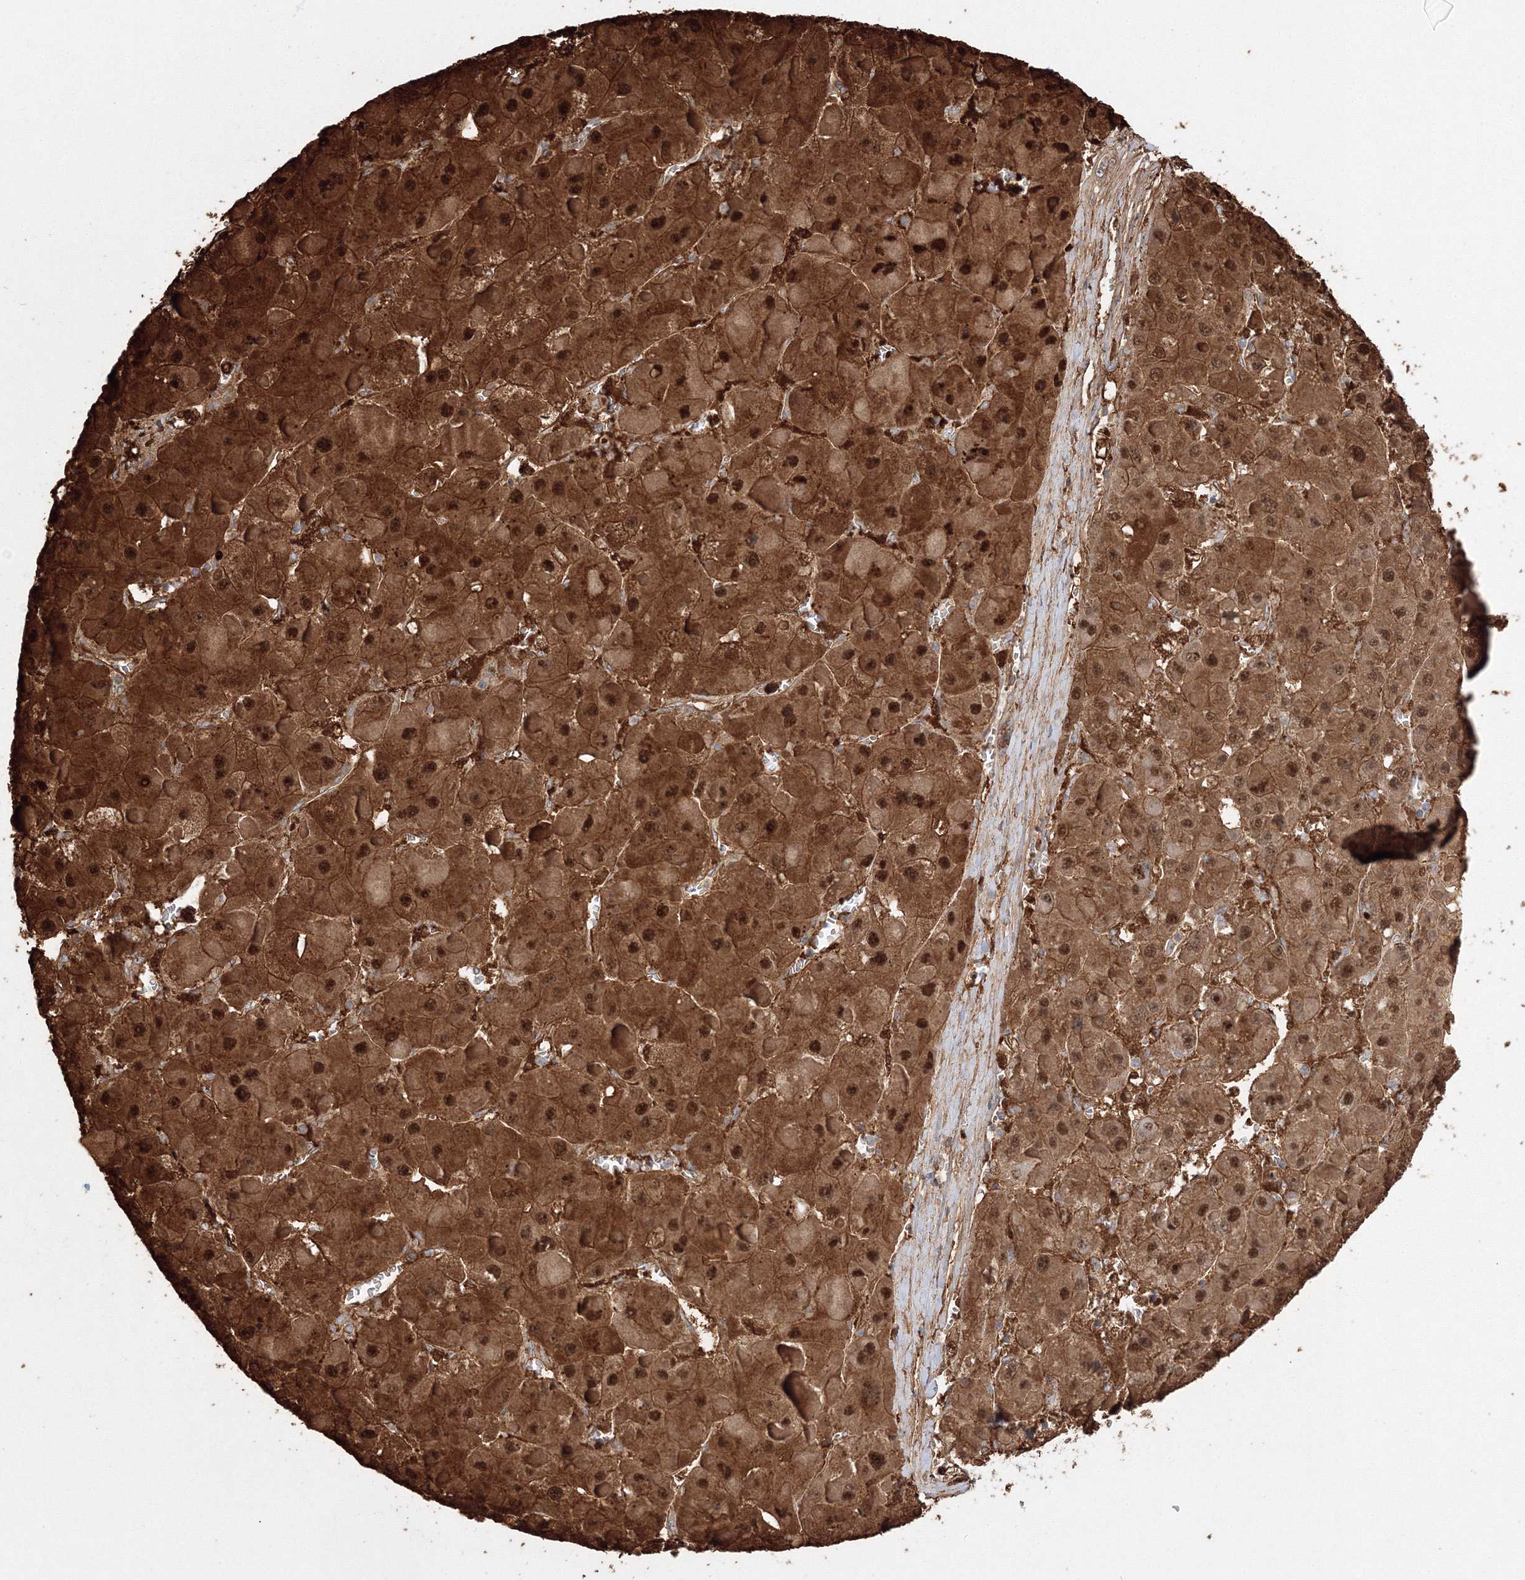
{"staining": {"intensity": "strong", "quantity": ">75%", "location": "cytoplasmic/membranous,nuclear"}, "tissue": "liver cancer", "cell_type": "Tumor cells", "image_type": "cancer", "snomed": [{"axis": "morphology", "description": "Carcinoma, Hepatocellular, NOS"}, {"axis": "topography", "description": "Liver"}], "caption": "Protein expression analysis of hepatocellular carcinoma (liver) shows strong cytoplasmic/membranous and nuclear staining in about >75% of tumor cells.", "gene": "NPM3", "patient": {"sex": "female", "age": 73}}